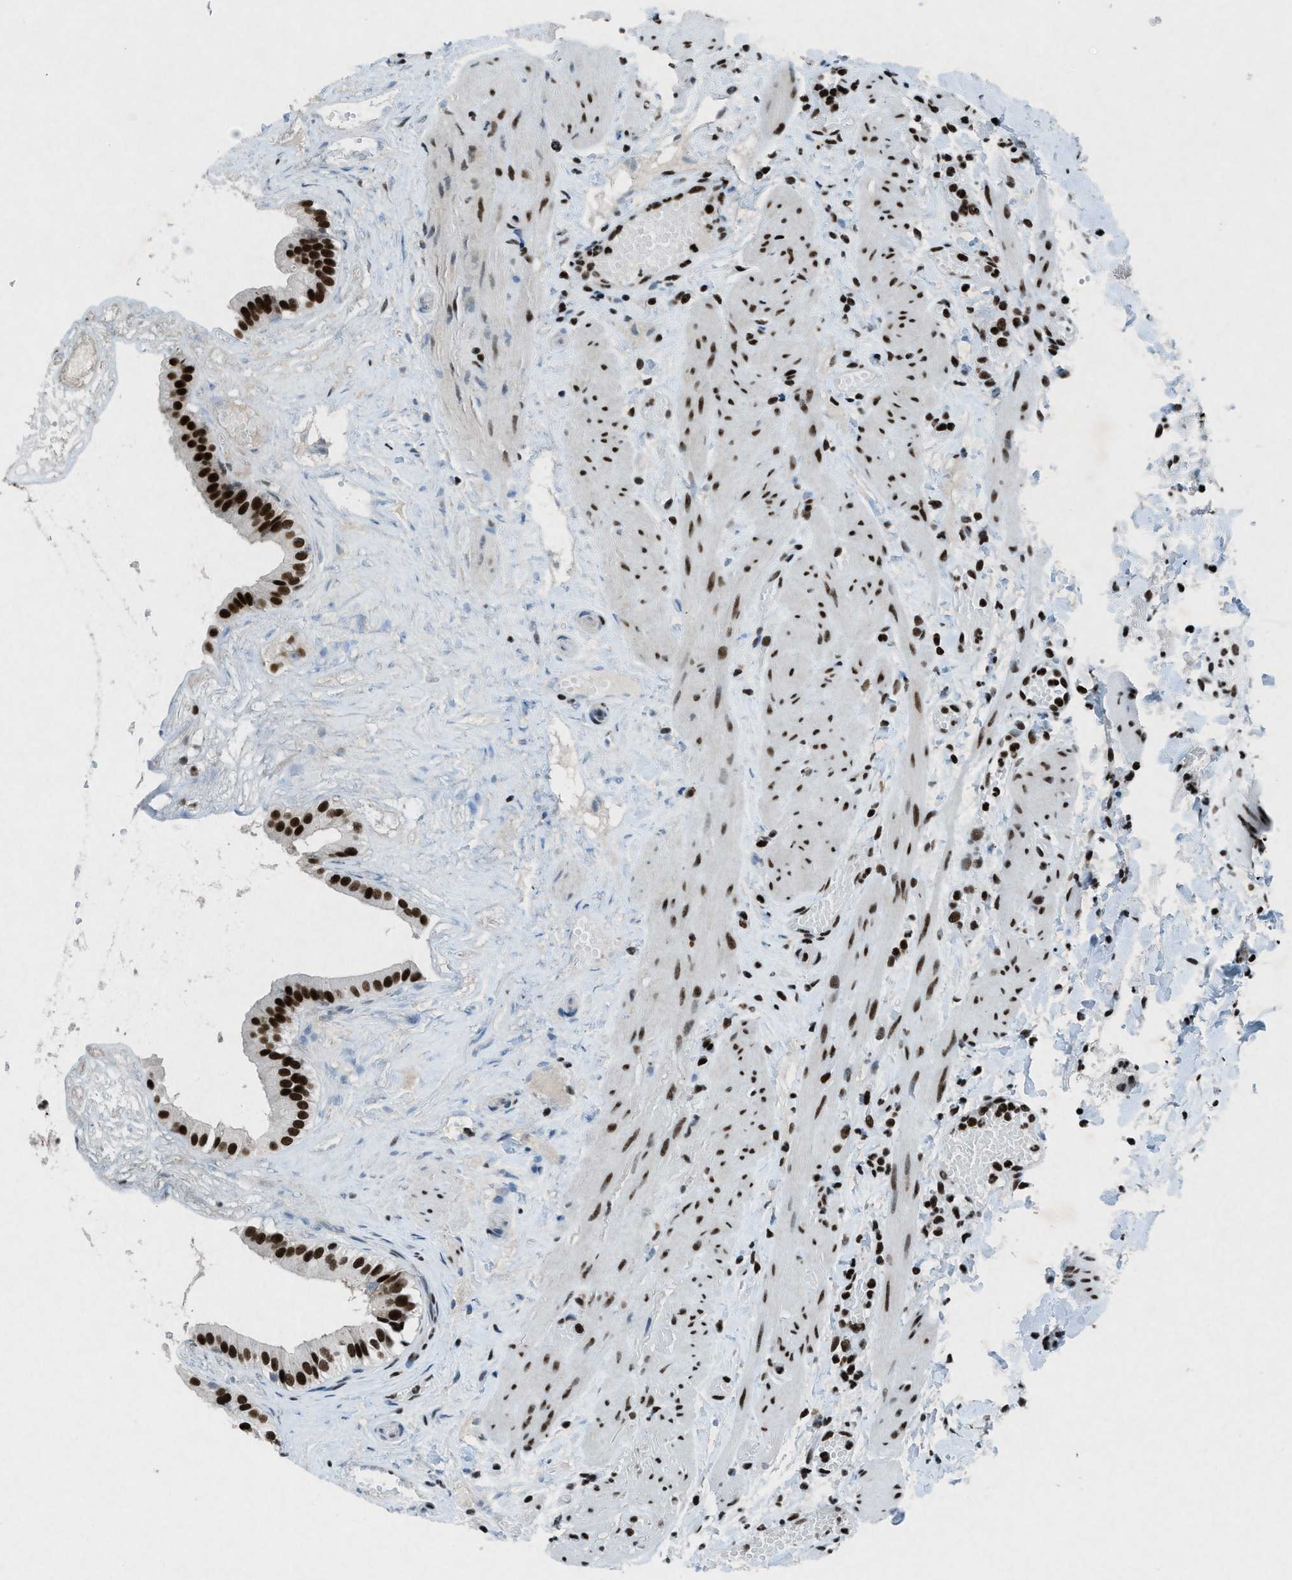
{"staining": {"intensity": "strong", "quantity": ">75%", "location": "nuclear"}, "tissue": "gallbladder", "cell_type": "Glandular cells", "image_type": "normal", "snomed": [{"axis": "morphology", "description": "Normal tissue, NOS"}, {"axis": "topography", "description": "Gallbladder"}], "caption": "Immunohistochemistry (IHC) photomicrograph of benign gallbladder: human gallbladder stained using immunohistochemistry (IHC) shows high levels of strong protein expression localized specifically in the nuclear of glandular cells, appearing as a nuclear brown color.", "gene": "NXF1", "patient": {"sex": "female", "age": 26}}